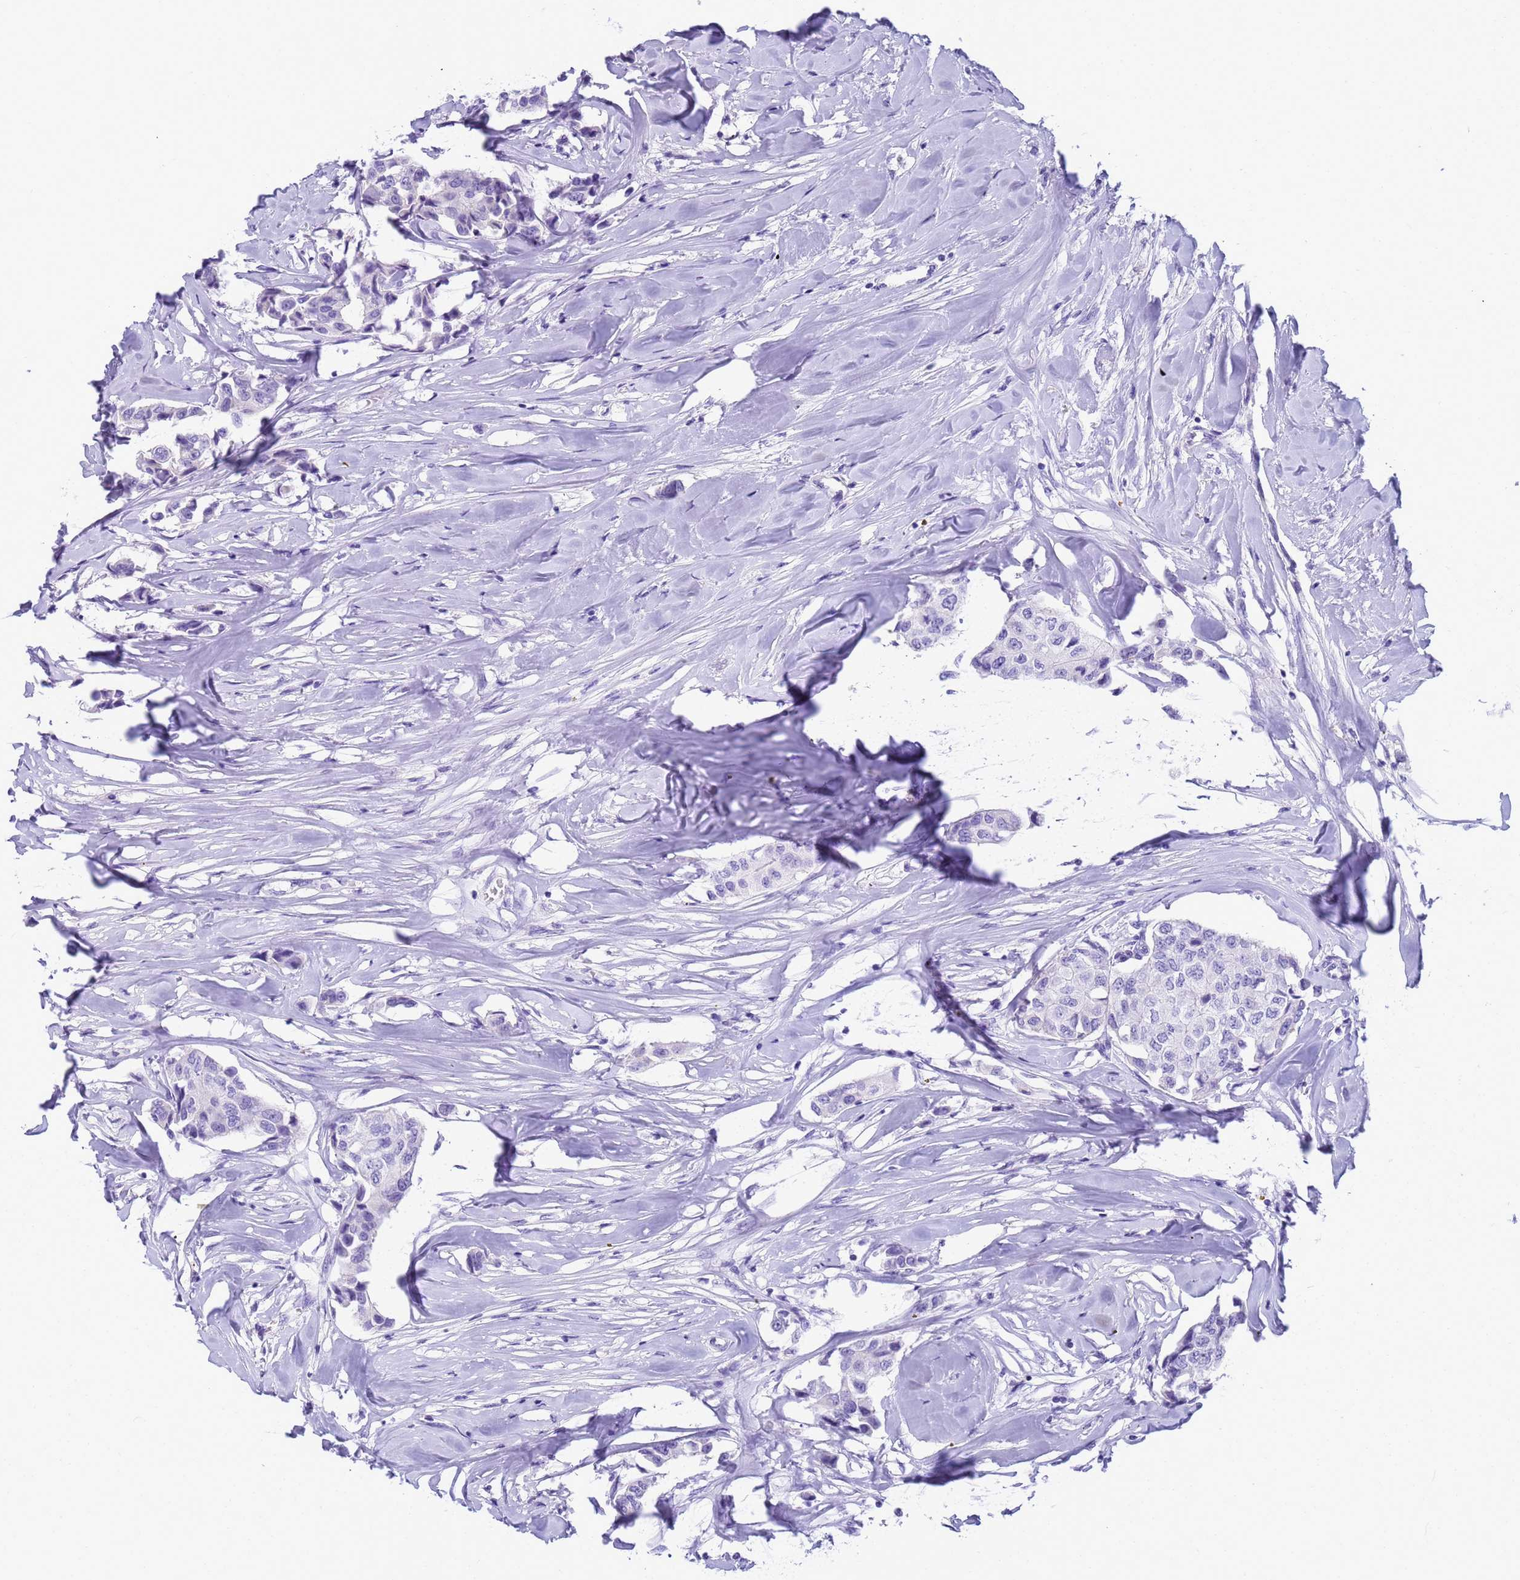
{"staining": {"intensity": "negative", "quantity": "none", "location": "none"}, "tissue": "breast cancer", "cell_type": "Tumor cells", "image_type": "cancer", "snomed": [{"axis": "morphology", "description": "Duct carcinoma"}, {"axis": "topography", "description": "Breast"}], "caption": "Tumor cells show no significant positivity in breast intraductal carcinoma.", "gene": "RNASE2", "patient": {"sex": "female", "age": 80}}